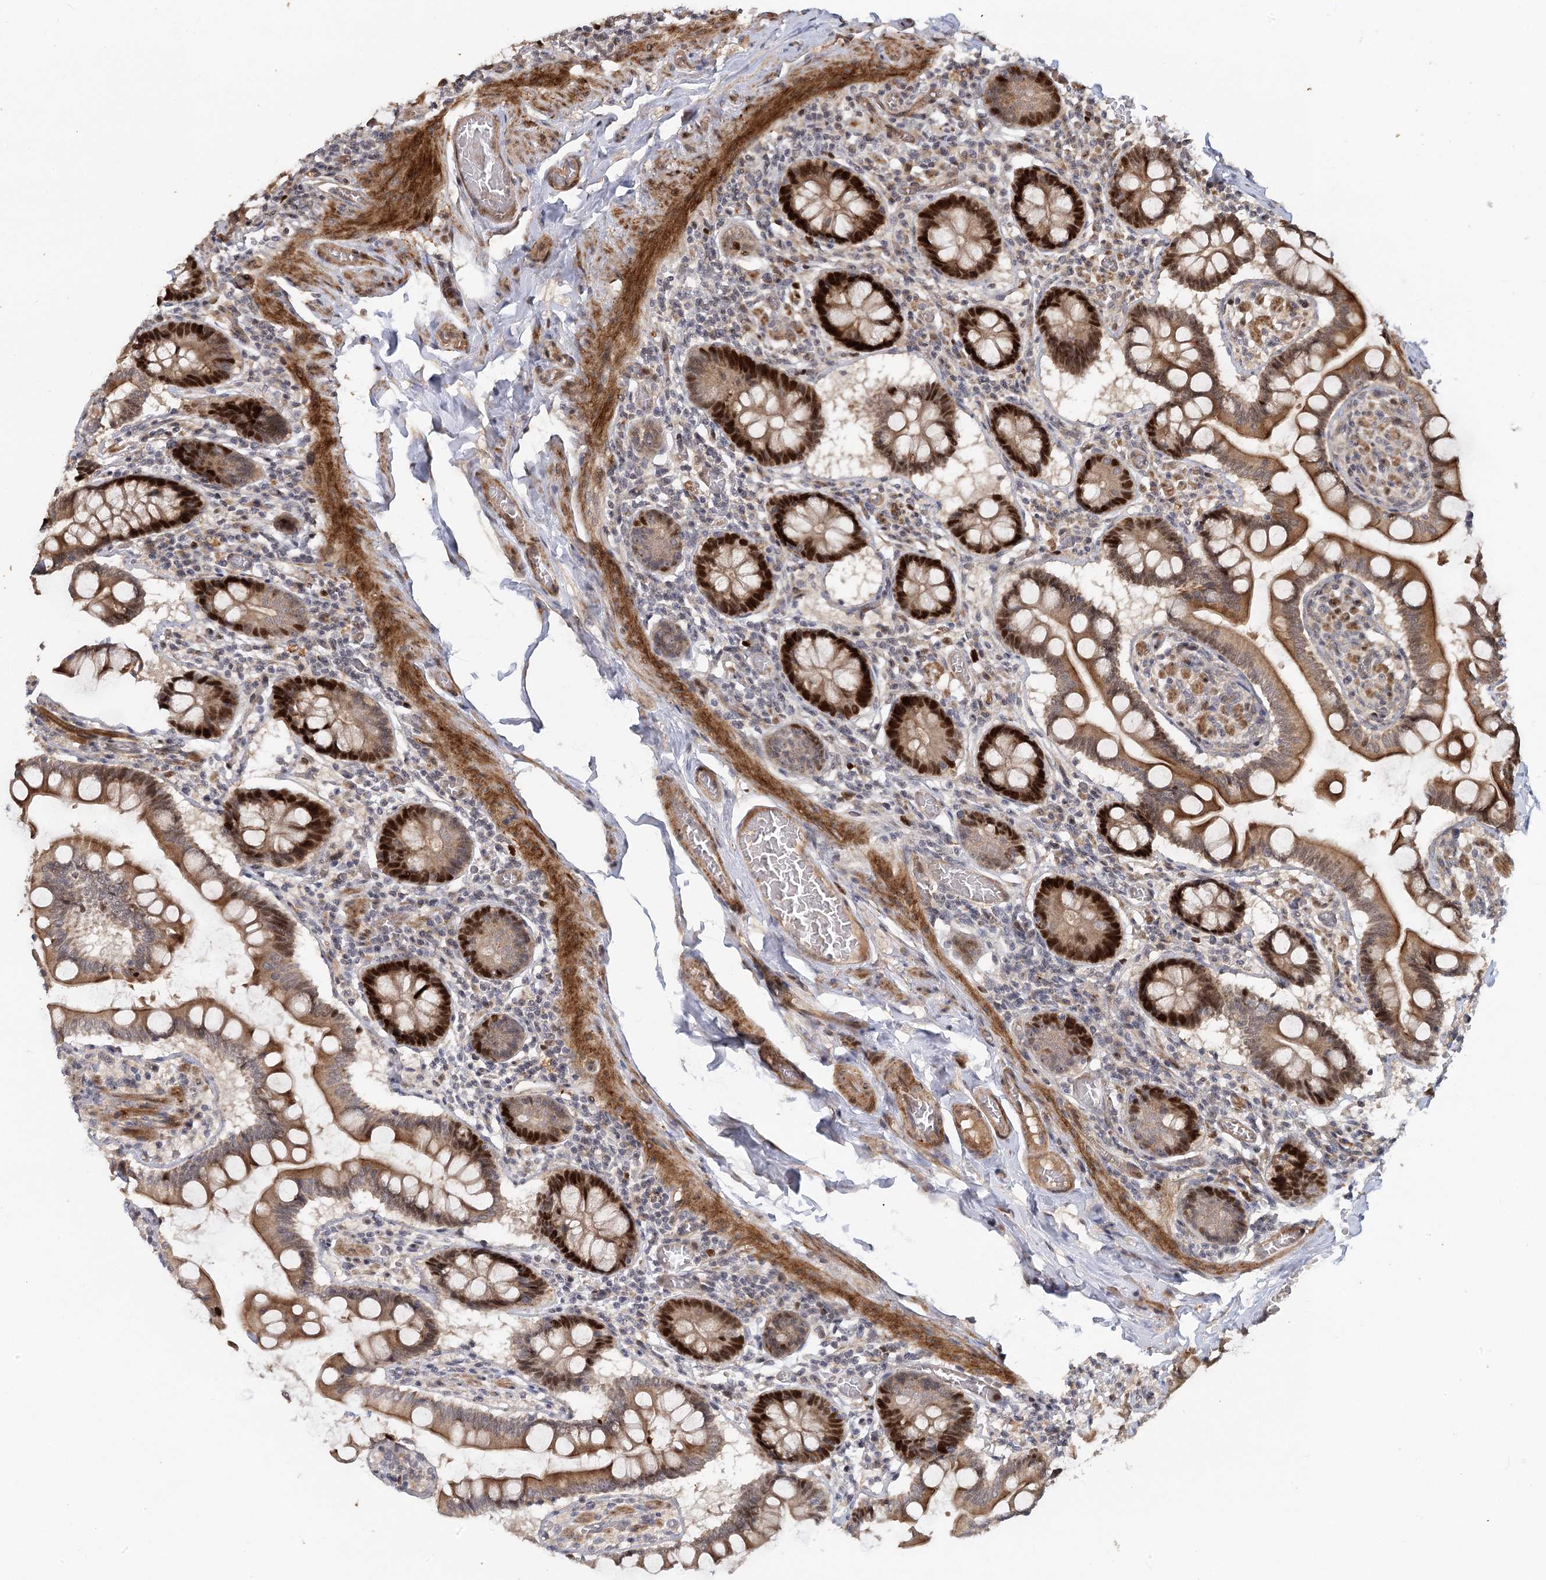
{"staining": {"intensity": "strong", "quantity": "25%-75%", "location": "cytoplasmic/membranous,nuclear"}, "tissue": "small intestine", "cell_type": "Glandular cells", "image_type": "normal", "snomed": [{"axis": "morphology", "description": "Normal tissue, NOS"}, {"axis": "topography", "description": "Small intestine"}], "caption": "Small intestine stained with immunohistochemistry displays strong cytoplasmic/membranous,nuclear expression in about 25%-75% of glandular cells.", "gene": "PIK3C2A", "patient": {"sex": "male", "age": 41}}